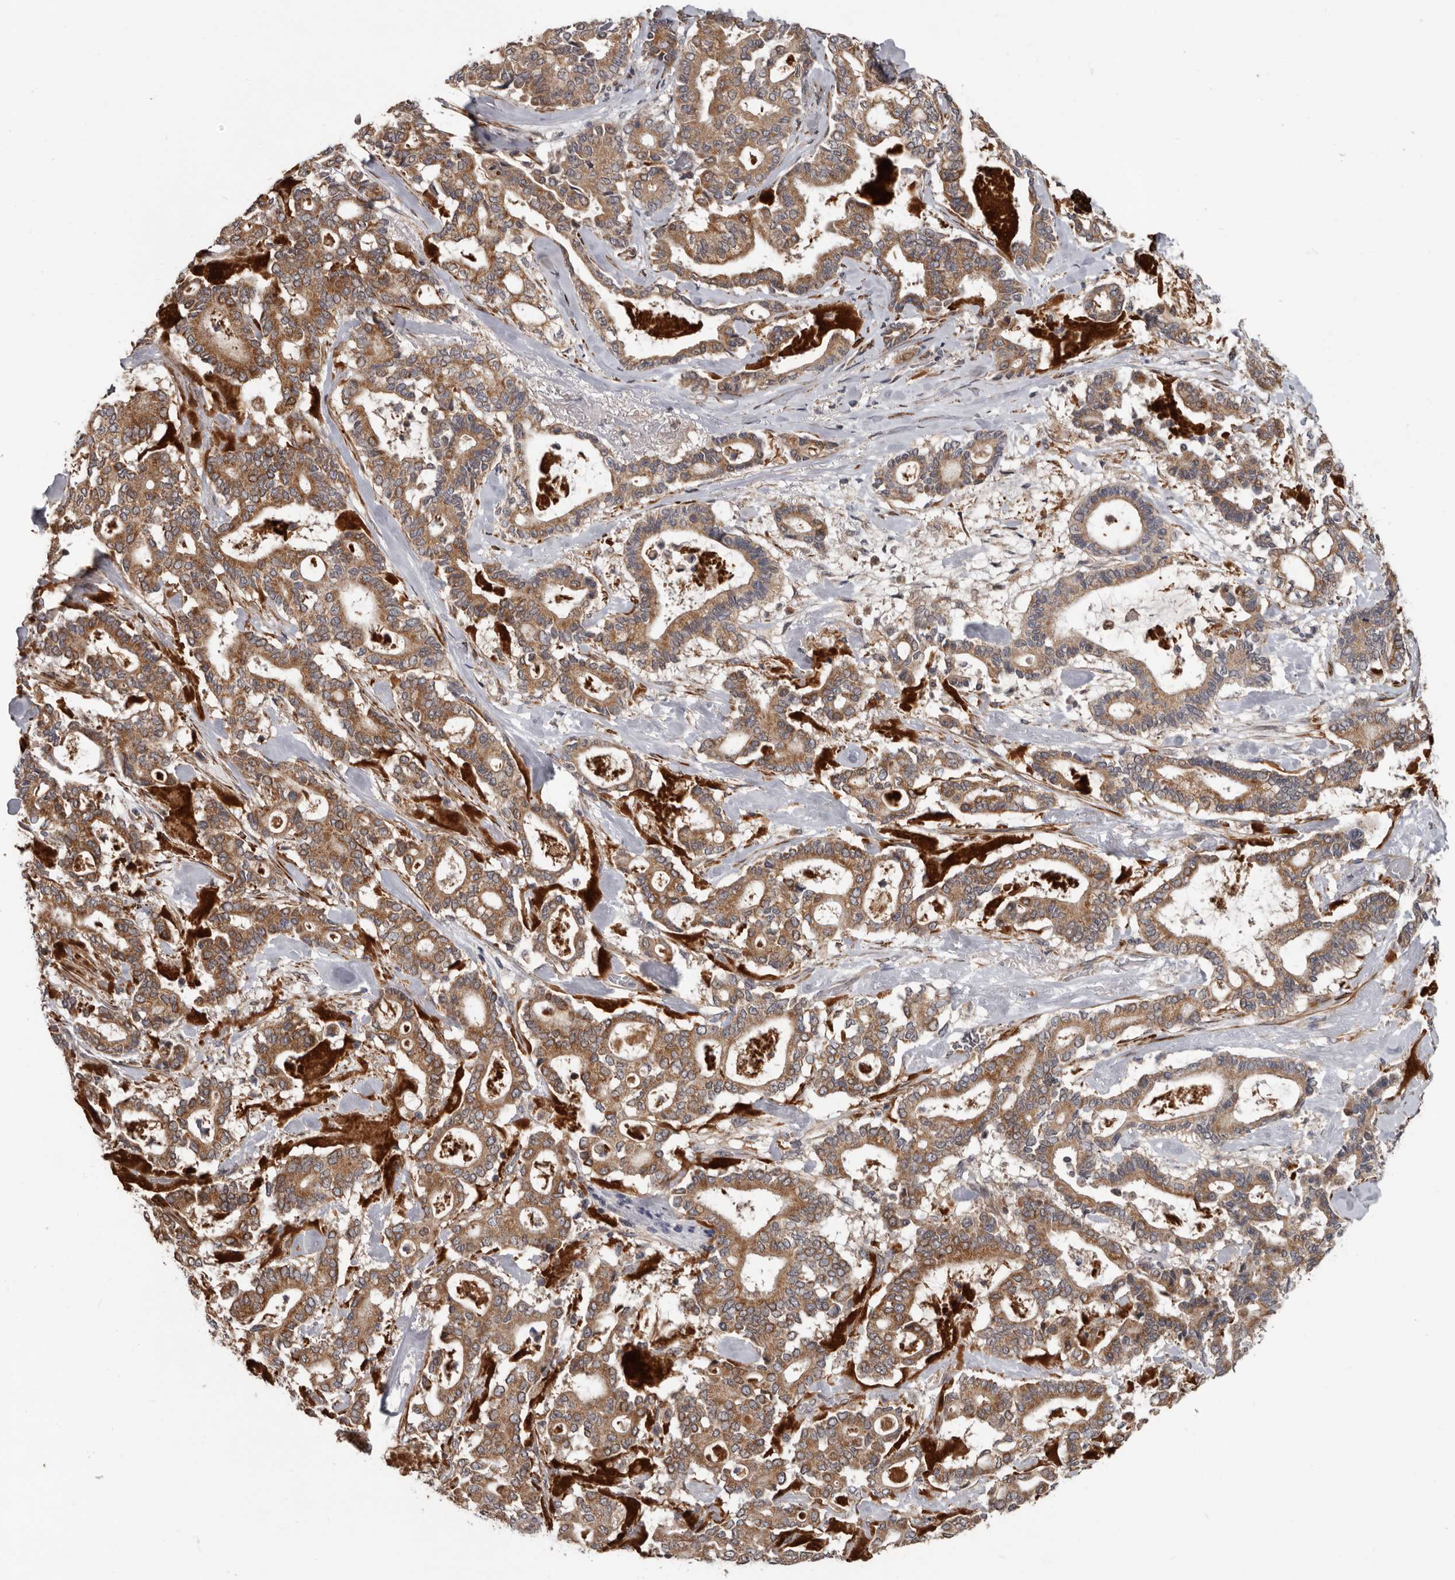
{"staining": {"intensity": "moderate", "quantity": ">75%", "location": "cytoplasmic/membranous"}, "tissue": "pancreatic cancer", "cell_type": "Tumor cells", "image_type": "cancer", "snomed": [{"axis": "morphology", "description": "Adenocarcinoma, NOS"}, {"axis": "topography", "description": "Pancreas"}], "caption": "Pancreatic adenocarcinoma was stained to show a protein in brown. There is medium levels of moderate cytoplasmic/membranous staining in approximately >75% of tumor cells. (Brightfield microscopy of DAB IHC at high magnification).", "gene": "FGFR4", "patient": {"sex": "male", "age": 63}}